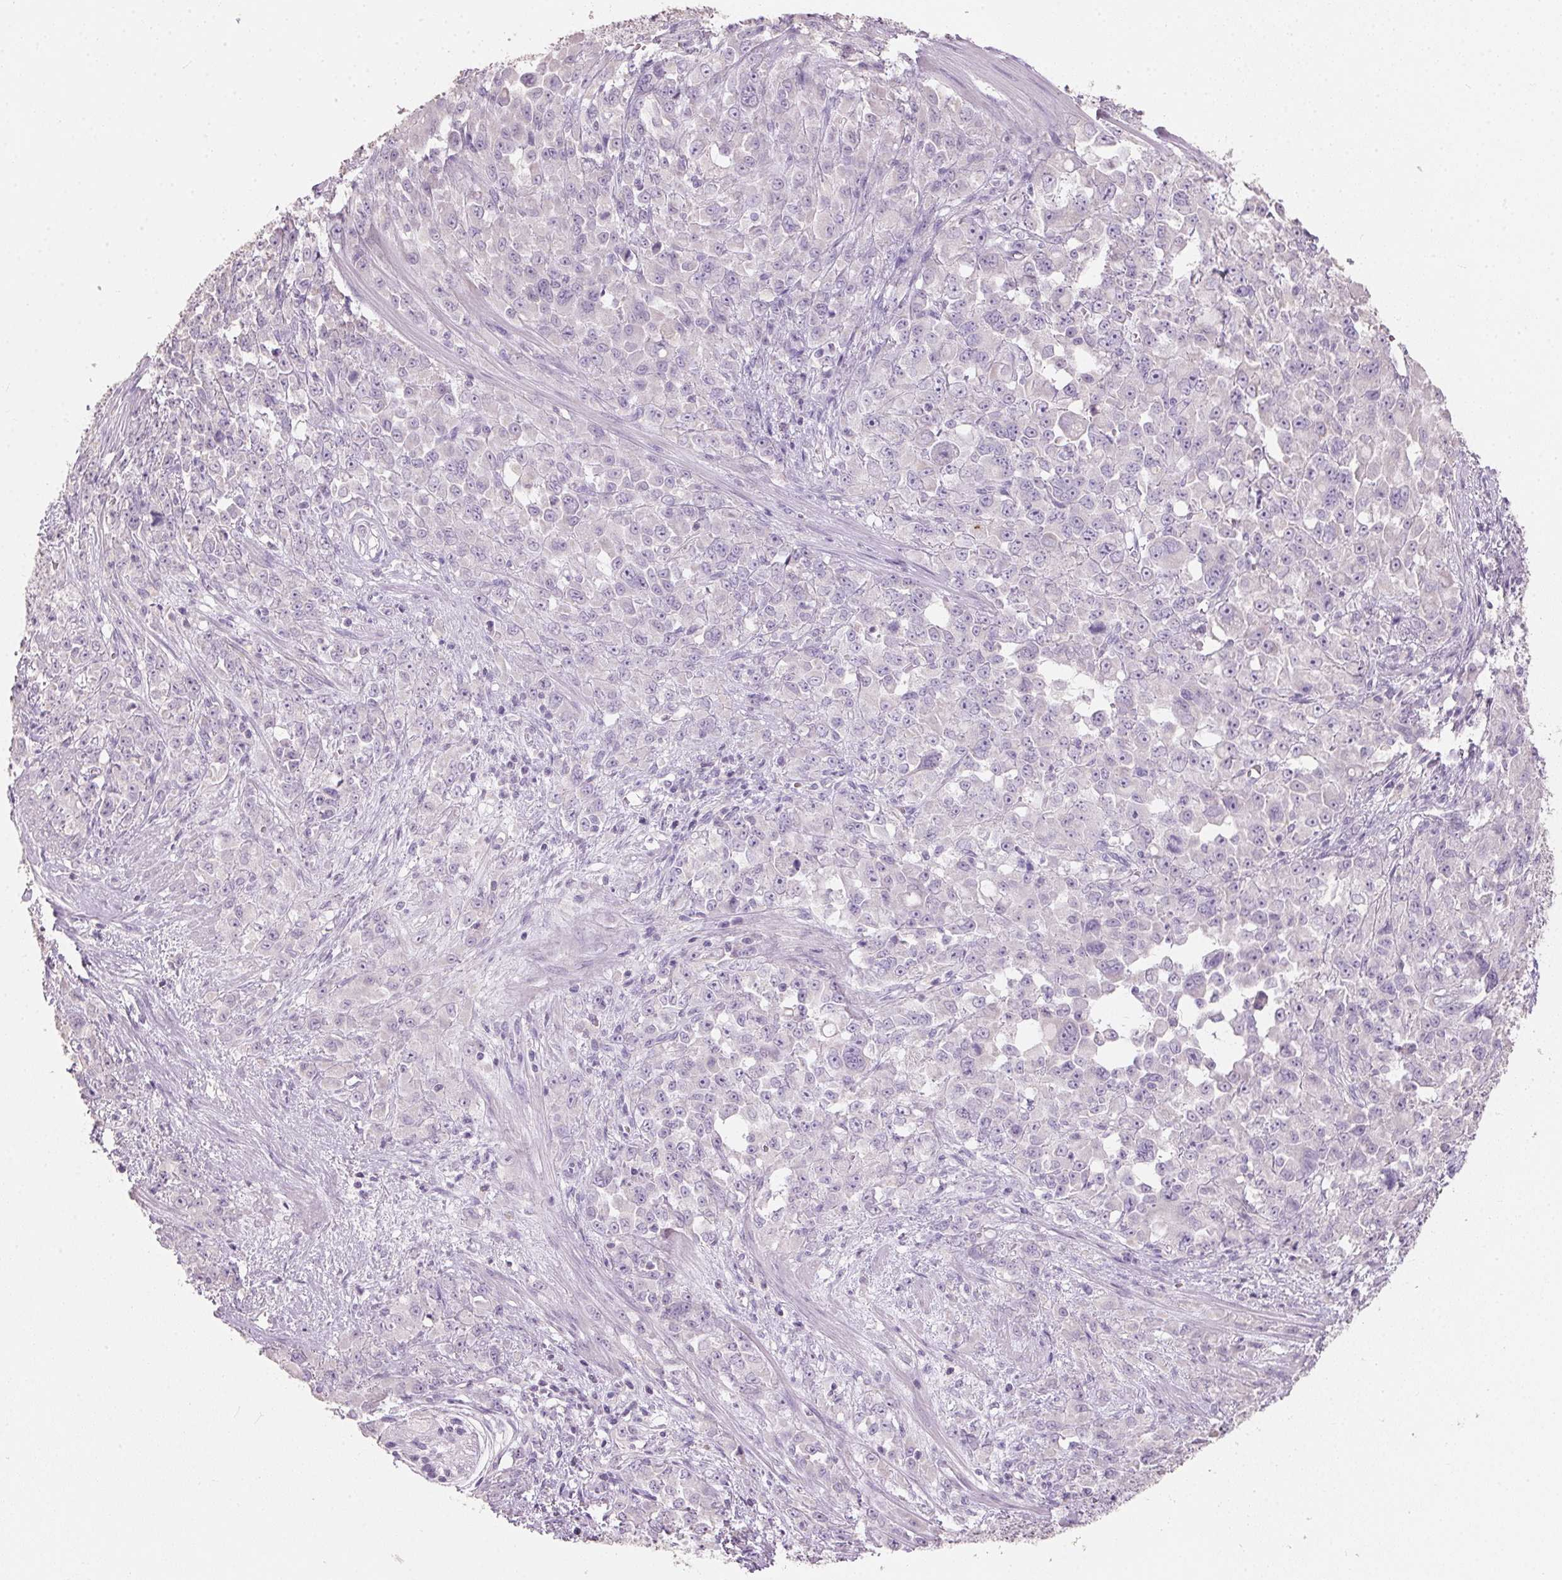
{"staining": {"intensity": "negative", "quantity": "none", "location": "none"}, "tissue": "stomach cancer", "cell_type": "Tumor cells", "image_type": "cancer", "snomed": [{"axis": "morphology", "description": "Adenocarcinoma, NOS"}, {"axis": "topography", "description": "Stomach"}], "caption": "Protein analysis of stomach cancer displays no significant positivity in tumor cells.", "gene": "HSD17B1", "patient": {"sex": "female", "age": 76}}